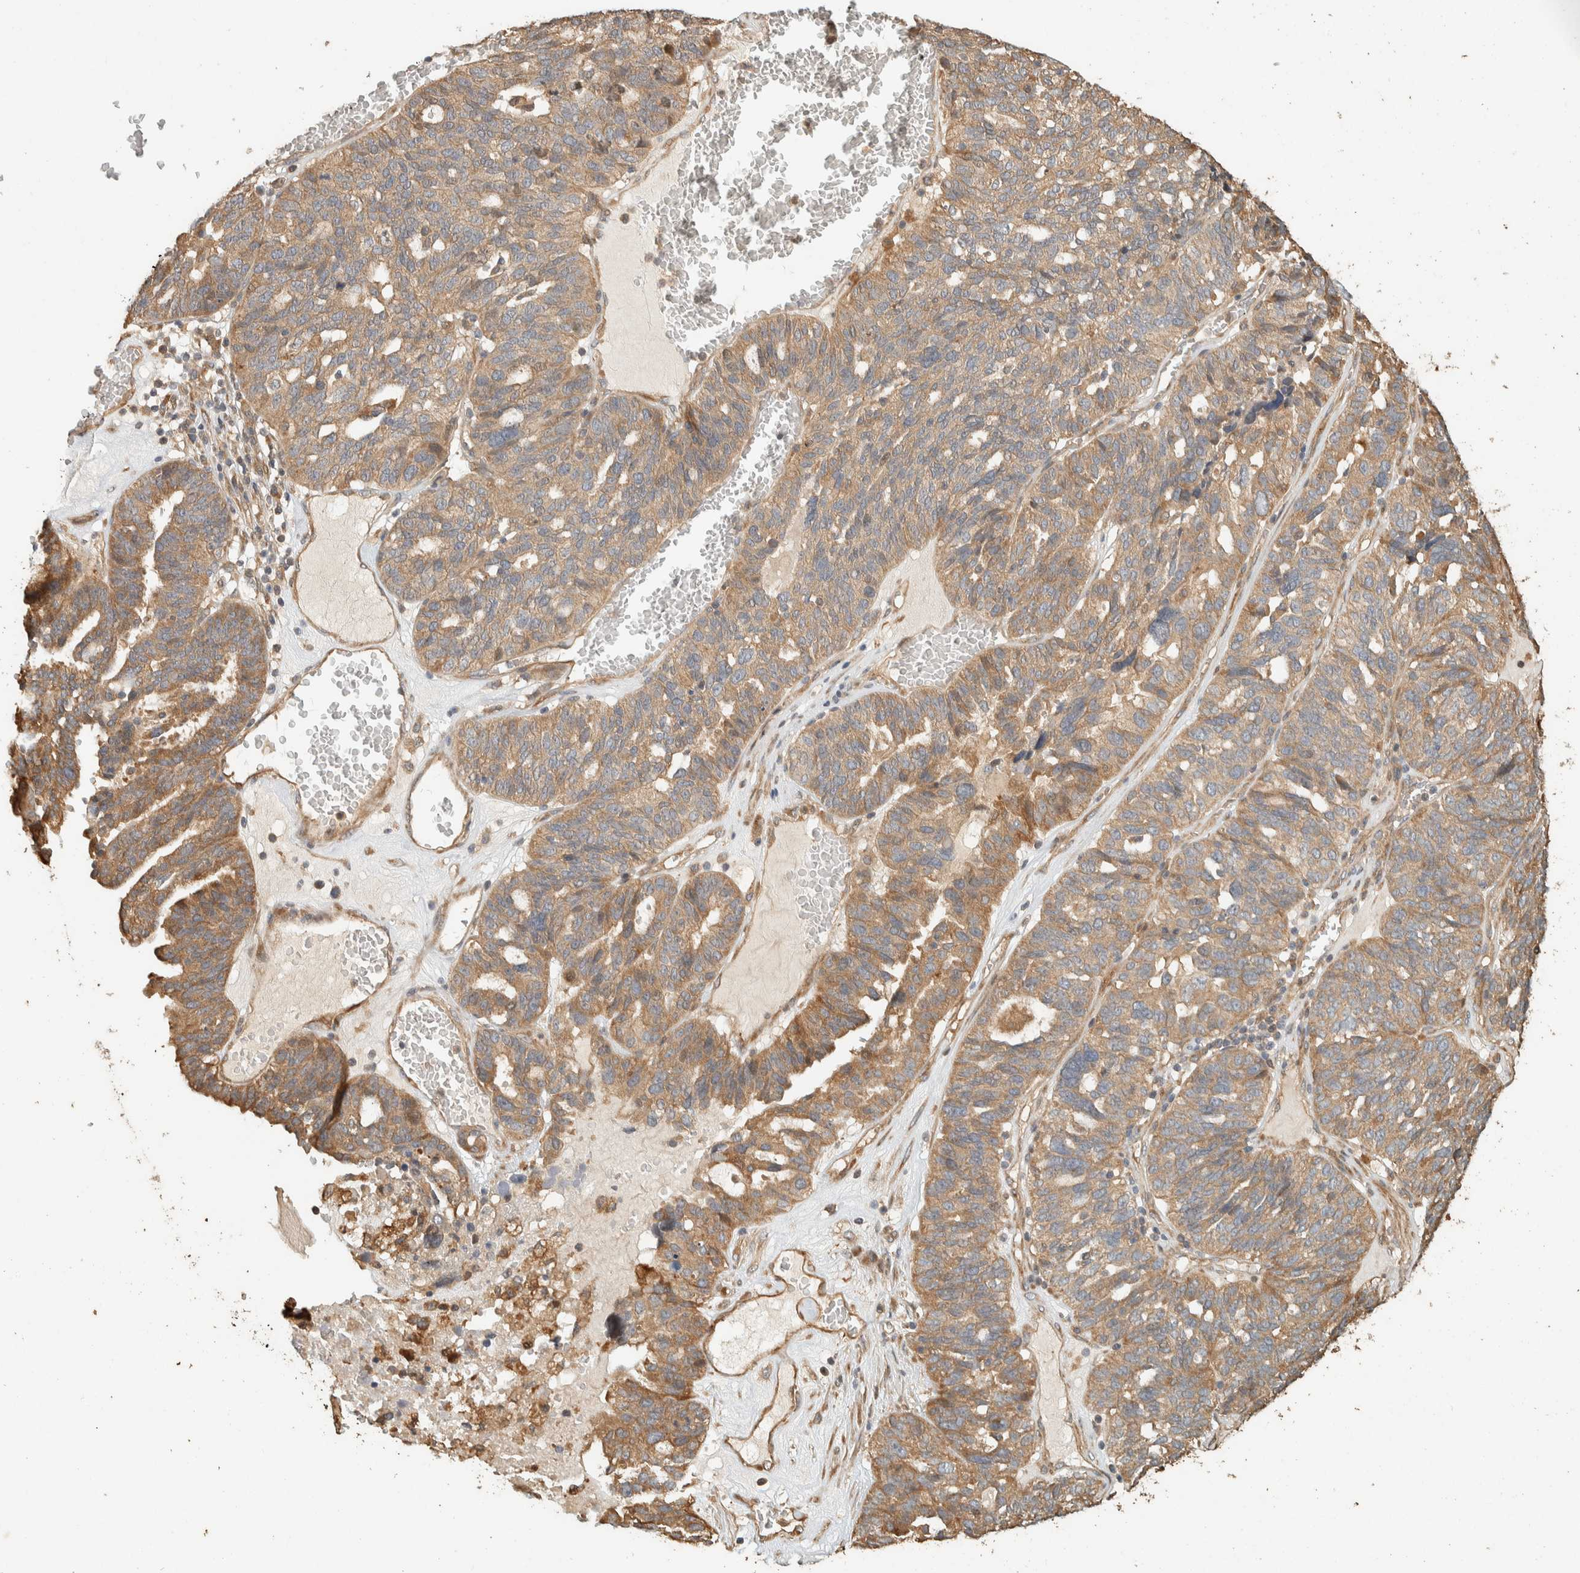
{"staining": {"intensity": "moderate", "quantity": ">75%", "location": "cytoplasmic/membranous"}, "tissue": "ovarian cancer", "cell_type": "Tumor cells", "image_type": "cancer", "snomed": [{"axis": "morphology", "description": "Cystadenocarcinoma, serous, NOS"}, {"axis": "topography", "description": "Ovary"}], "caption": "Immunohistochemical staining of human ovarian serous cystadenocarcinoma displays medium levels of moderate cytoplasmic/membranous protein expression in approximately >75% of tumor cells.", "gene": "EXOC7", "patient": {"sex": "female", "age": 59}}